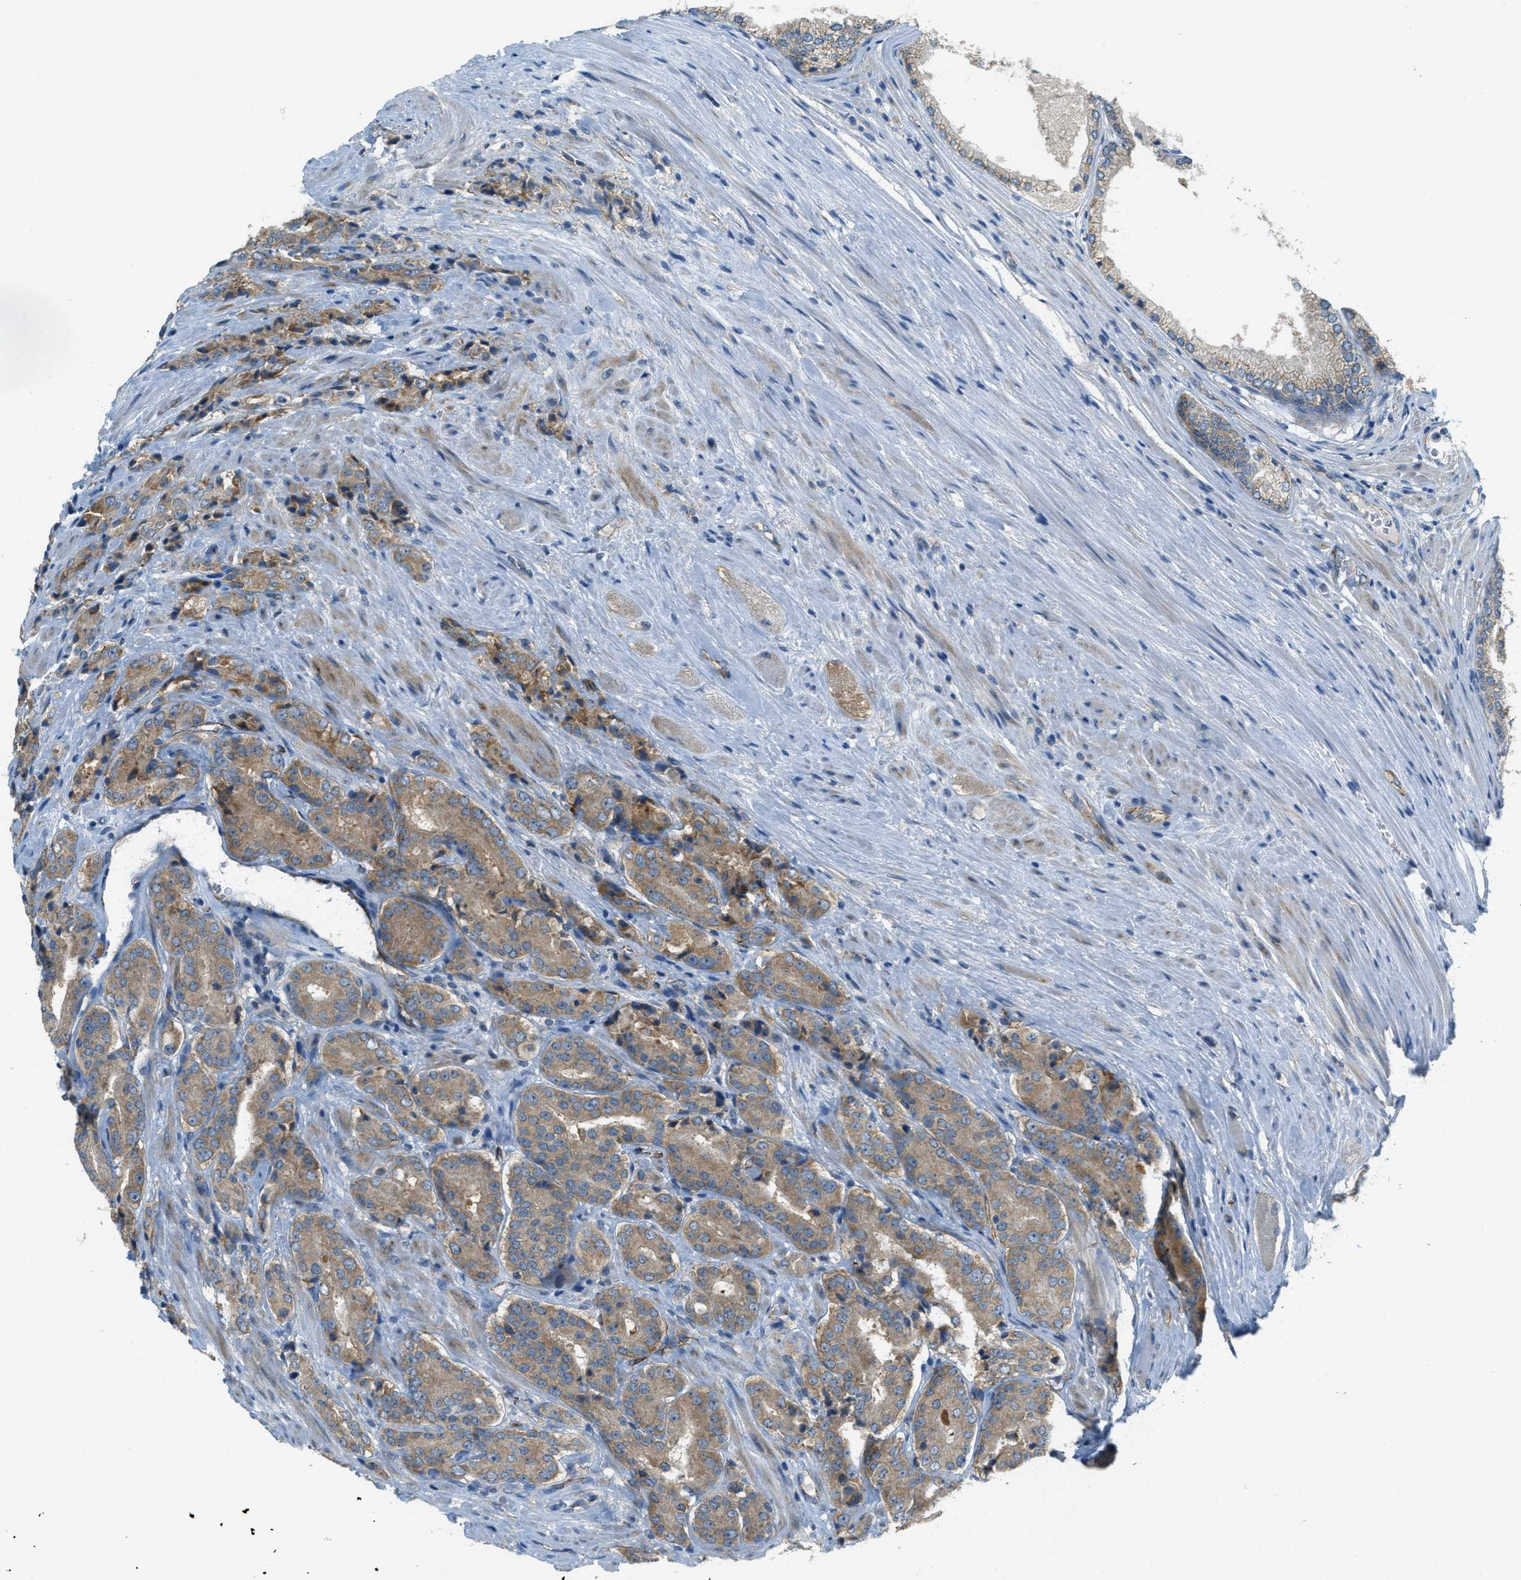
{"staining": {"intensity": "moderate", "quantity": ">75%", "location": "cytoplasmic/membranous"}, "tissue": "prostate cancer", "cell_type": "Tumor cells", "image_type": "cancer", "snomed": [{"axis": "morphology", "description": "Adenocarcinoma, High grade"}, {"axis": "topography", "description": "Prostate"}], "caption": "DAB (3,3'-diaminobenzidine) immunohistochemical staining of human prostate cancer exhibits moderate cytoplasmic/membranous protein expression in approximately >75% of tumor cells.", "gene": "JCAD", "patient": {"sex": "male", "age": 71}}